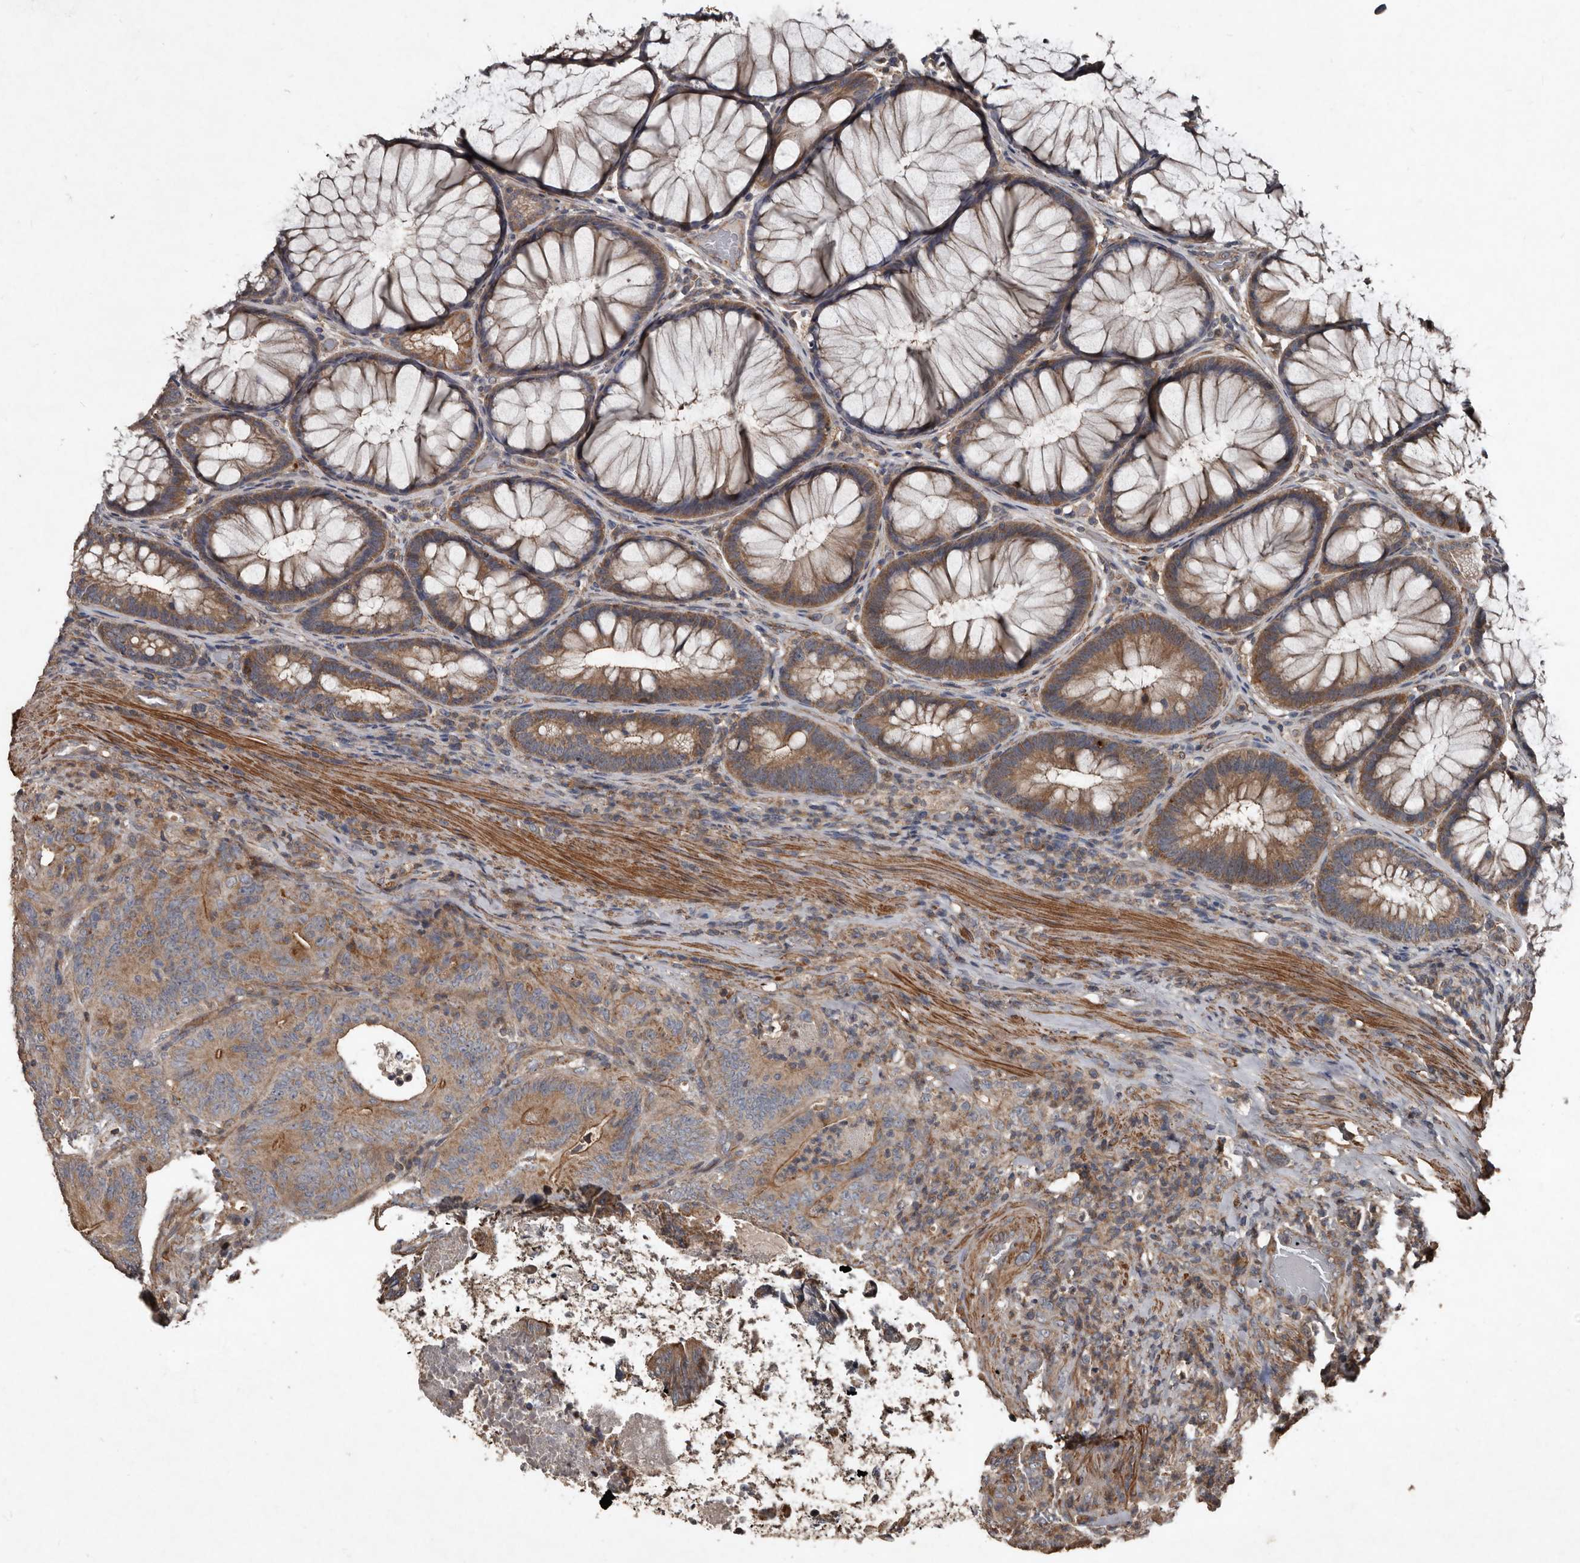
{"staining": {"intensity": "weak", "quantity": ">75%", "location": "cytoplasmic/membranous"}, "tissue": "colorectal cancer", "cell_type": "Tumor cells", "image_type": "cancer", "snomed": [{"axis": "morphology", "description": "Normal tissue, NOS"}, {"axis": "topography", "description": "Colon"}], "caption": "Weak cytoplasmic/membranous protein expression is identified in approximately >75% of tumor cells in colorectal cancer.", "gene": "GREB1", "patient": {"sex": "female", "age": 82}}